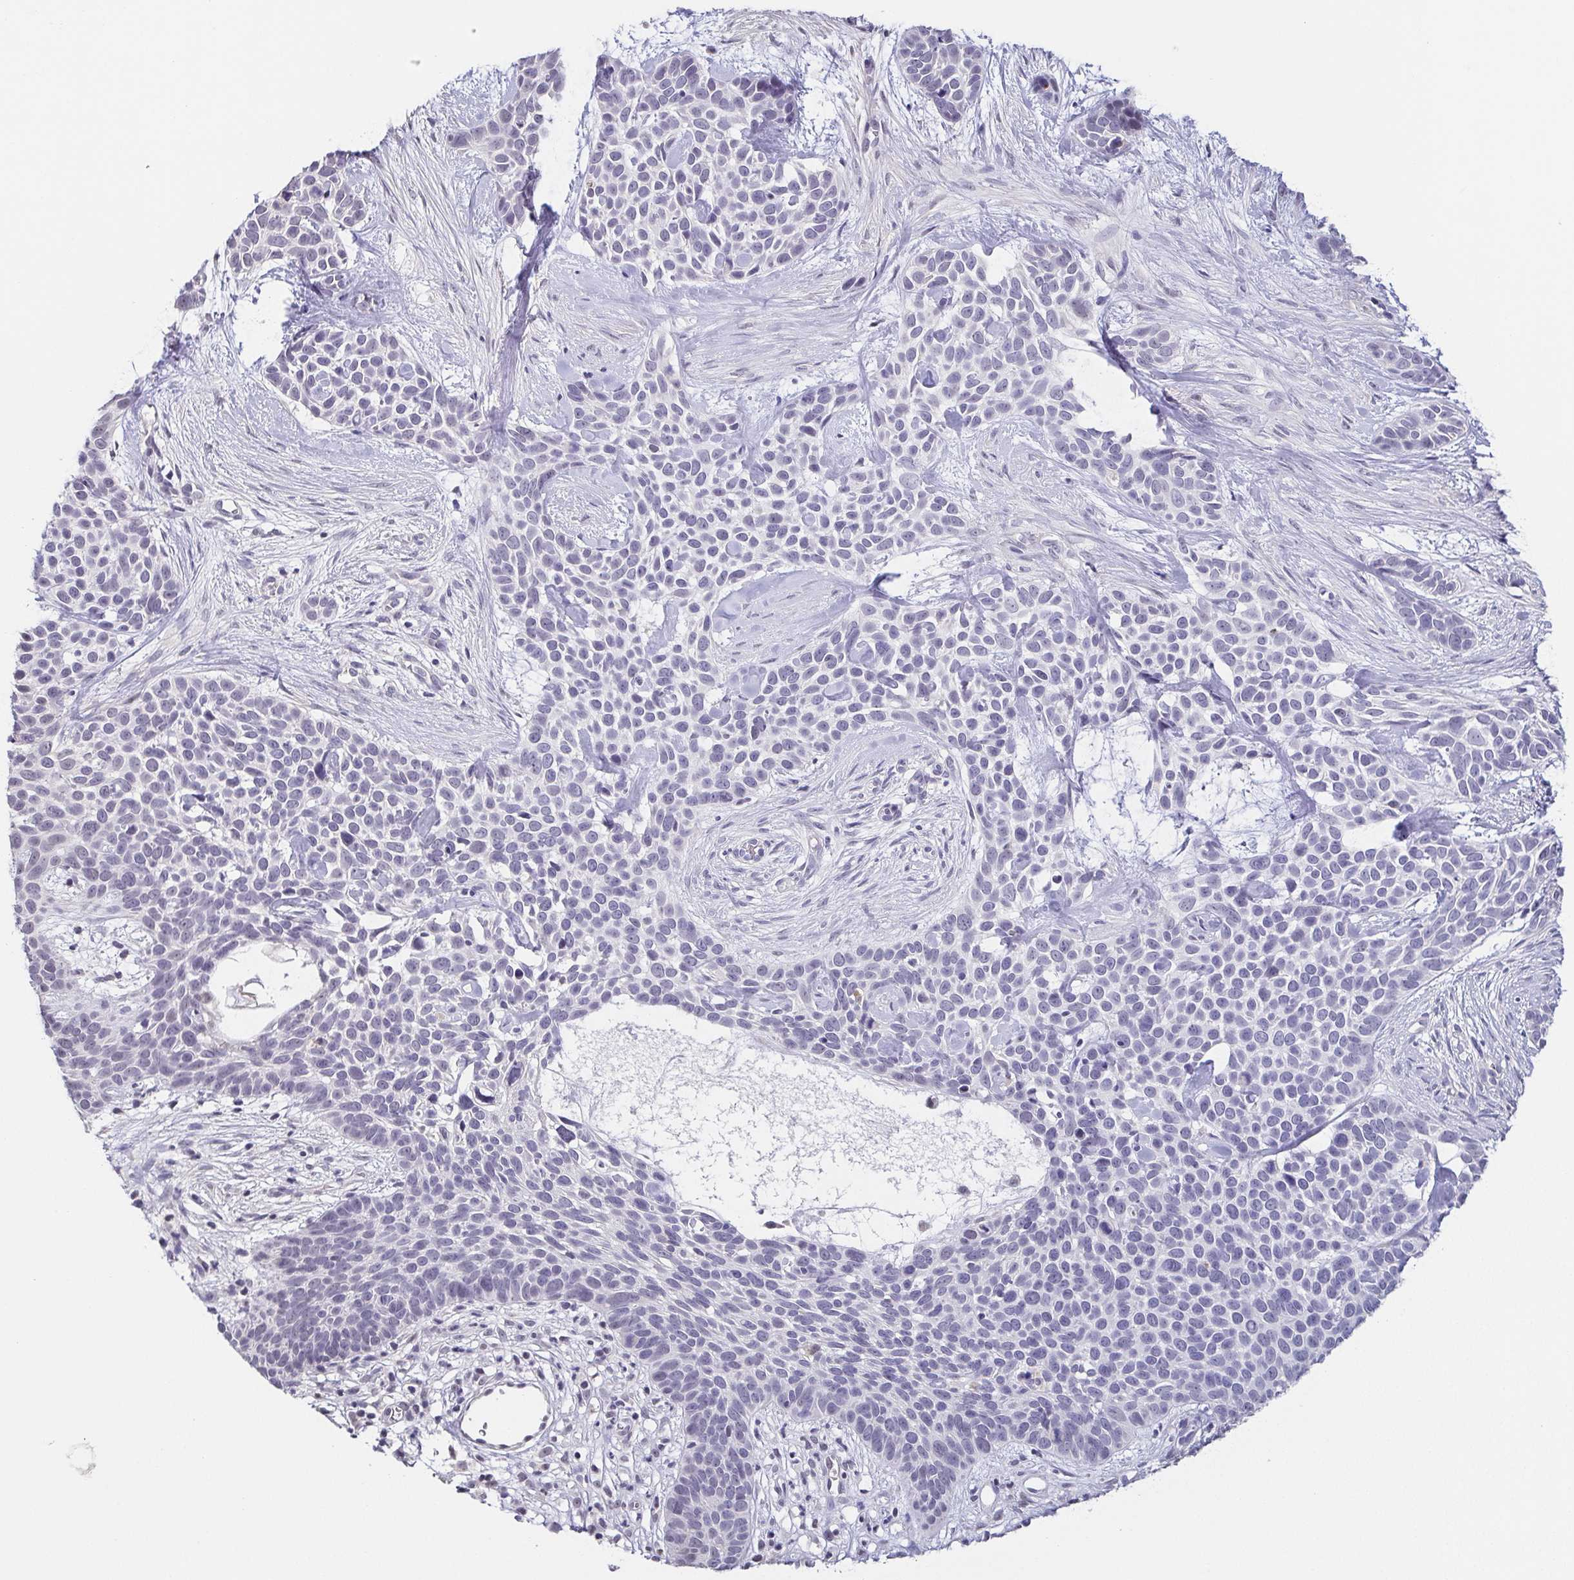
{"staining": {"intensity": "negative", "quantity": "none", "location": "none"}, "tissue": "skin cancer", "cell_type": "Tumor cells", "image_type": "cancer", "snomed": [{"axis": "morphology", "description": "Basal cell carcinoma"}, {"axis": "topography", "description": "Skin"}], "caption": "This is a histopathology image of IHC staining of skin cancer, which shows no staining in tumor cells.", "gene": "NEFH", "patient": {"sex": "male", "age": 69}}